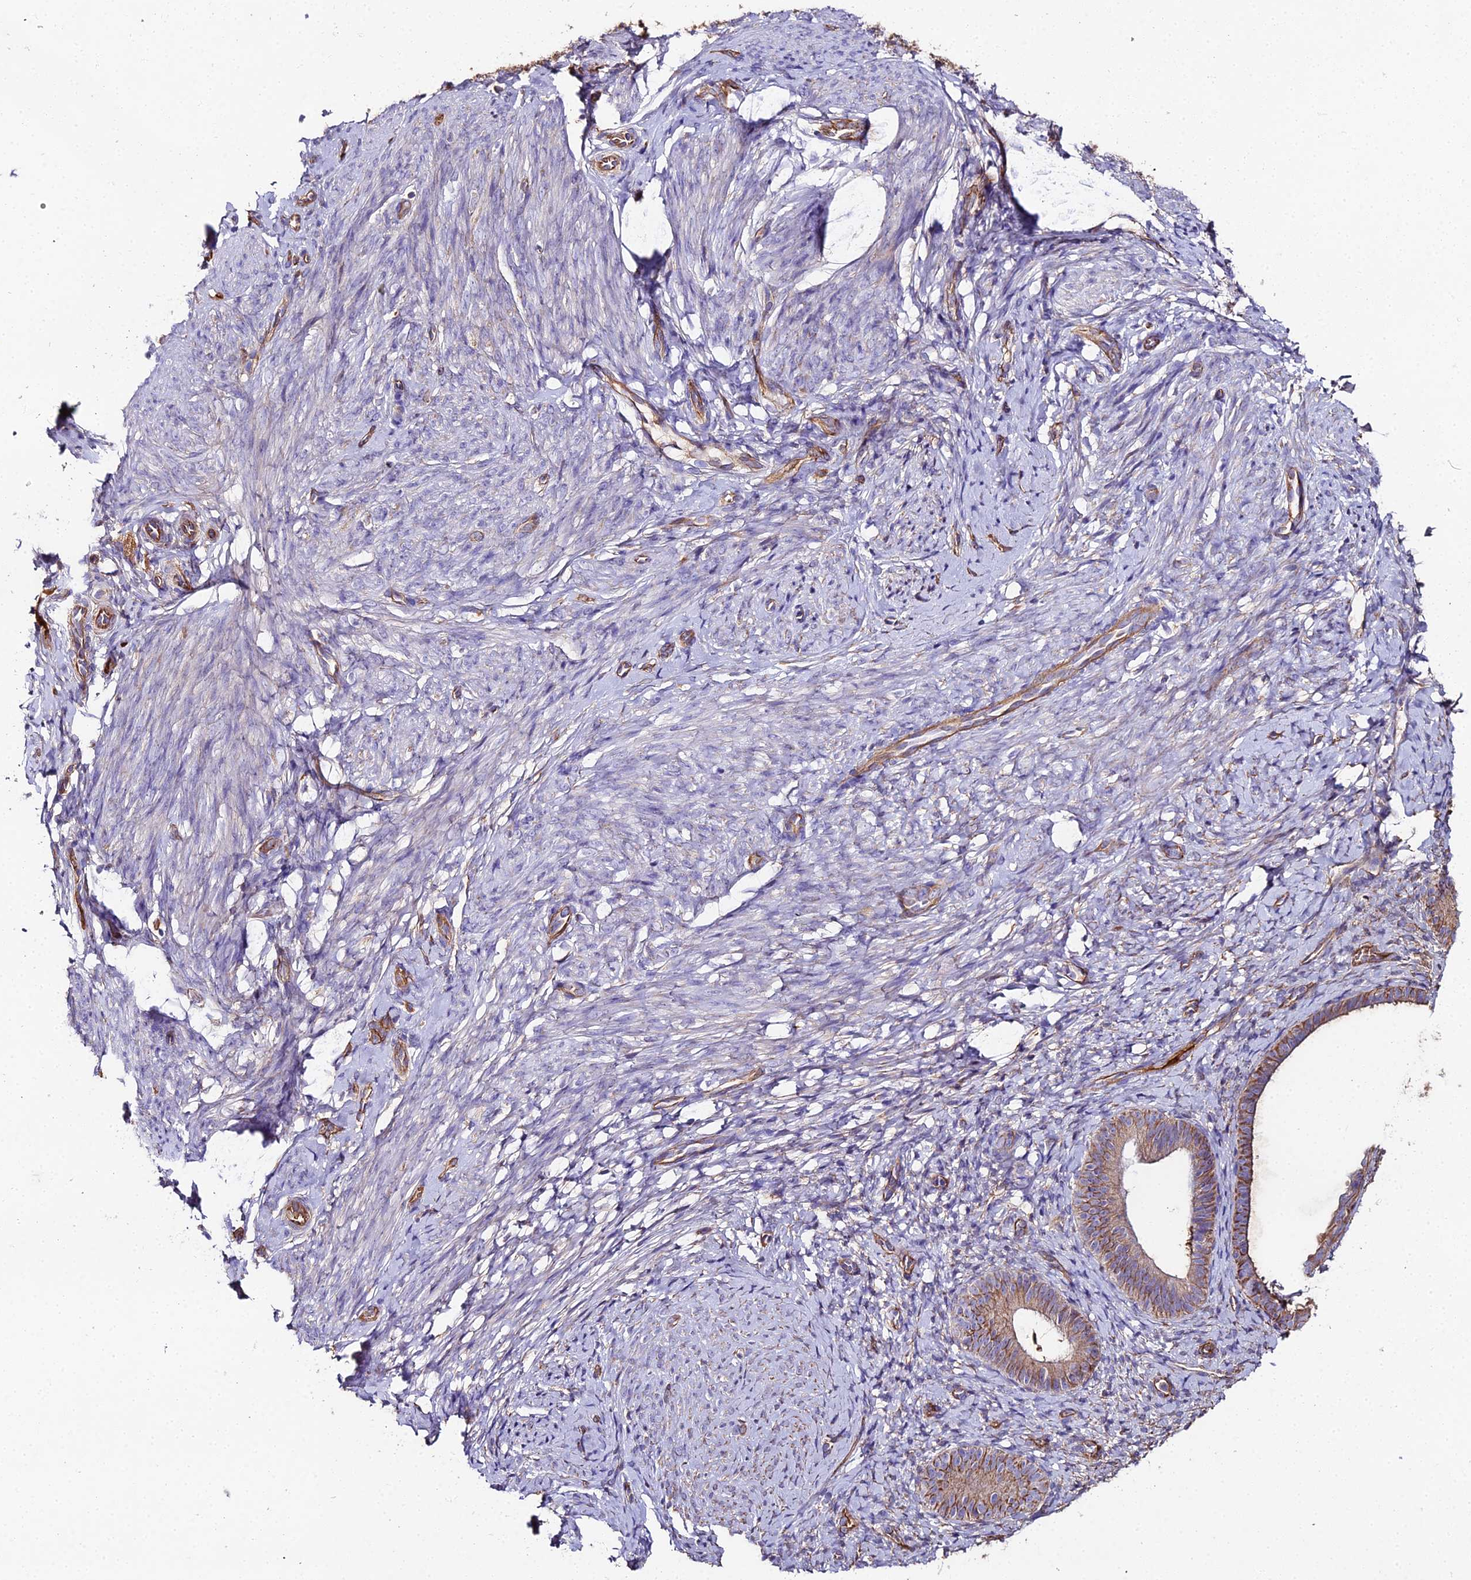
{"staining": {"intensity": "moderate", "quantity": "<25%", "location": "cytoplasmic/membranous"}, "tissue": "endometrium", "cell_type": "Cells in endometrial stroma", "image_type": "normal", "snomed": [{"axis": "morphology", "description": "Normal tissue, NOS"}, {"axis": "topography", "description": "Endometrium"}], "caption": "Immunohistochemical staining of normal endometrium reveals low levels of moderate cytoplasmic/membranous expression in about <25% of cells in endometrial stroma. The staining was performed using DAB (3,3'-diaminobenzidine), with brown indicating positive protein expression. Nuclei are stained blue with hematoxylin.", "gene": "BEX4", "patient": {"sex": "female", "age": 65}}